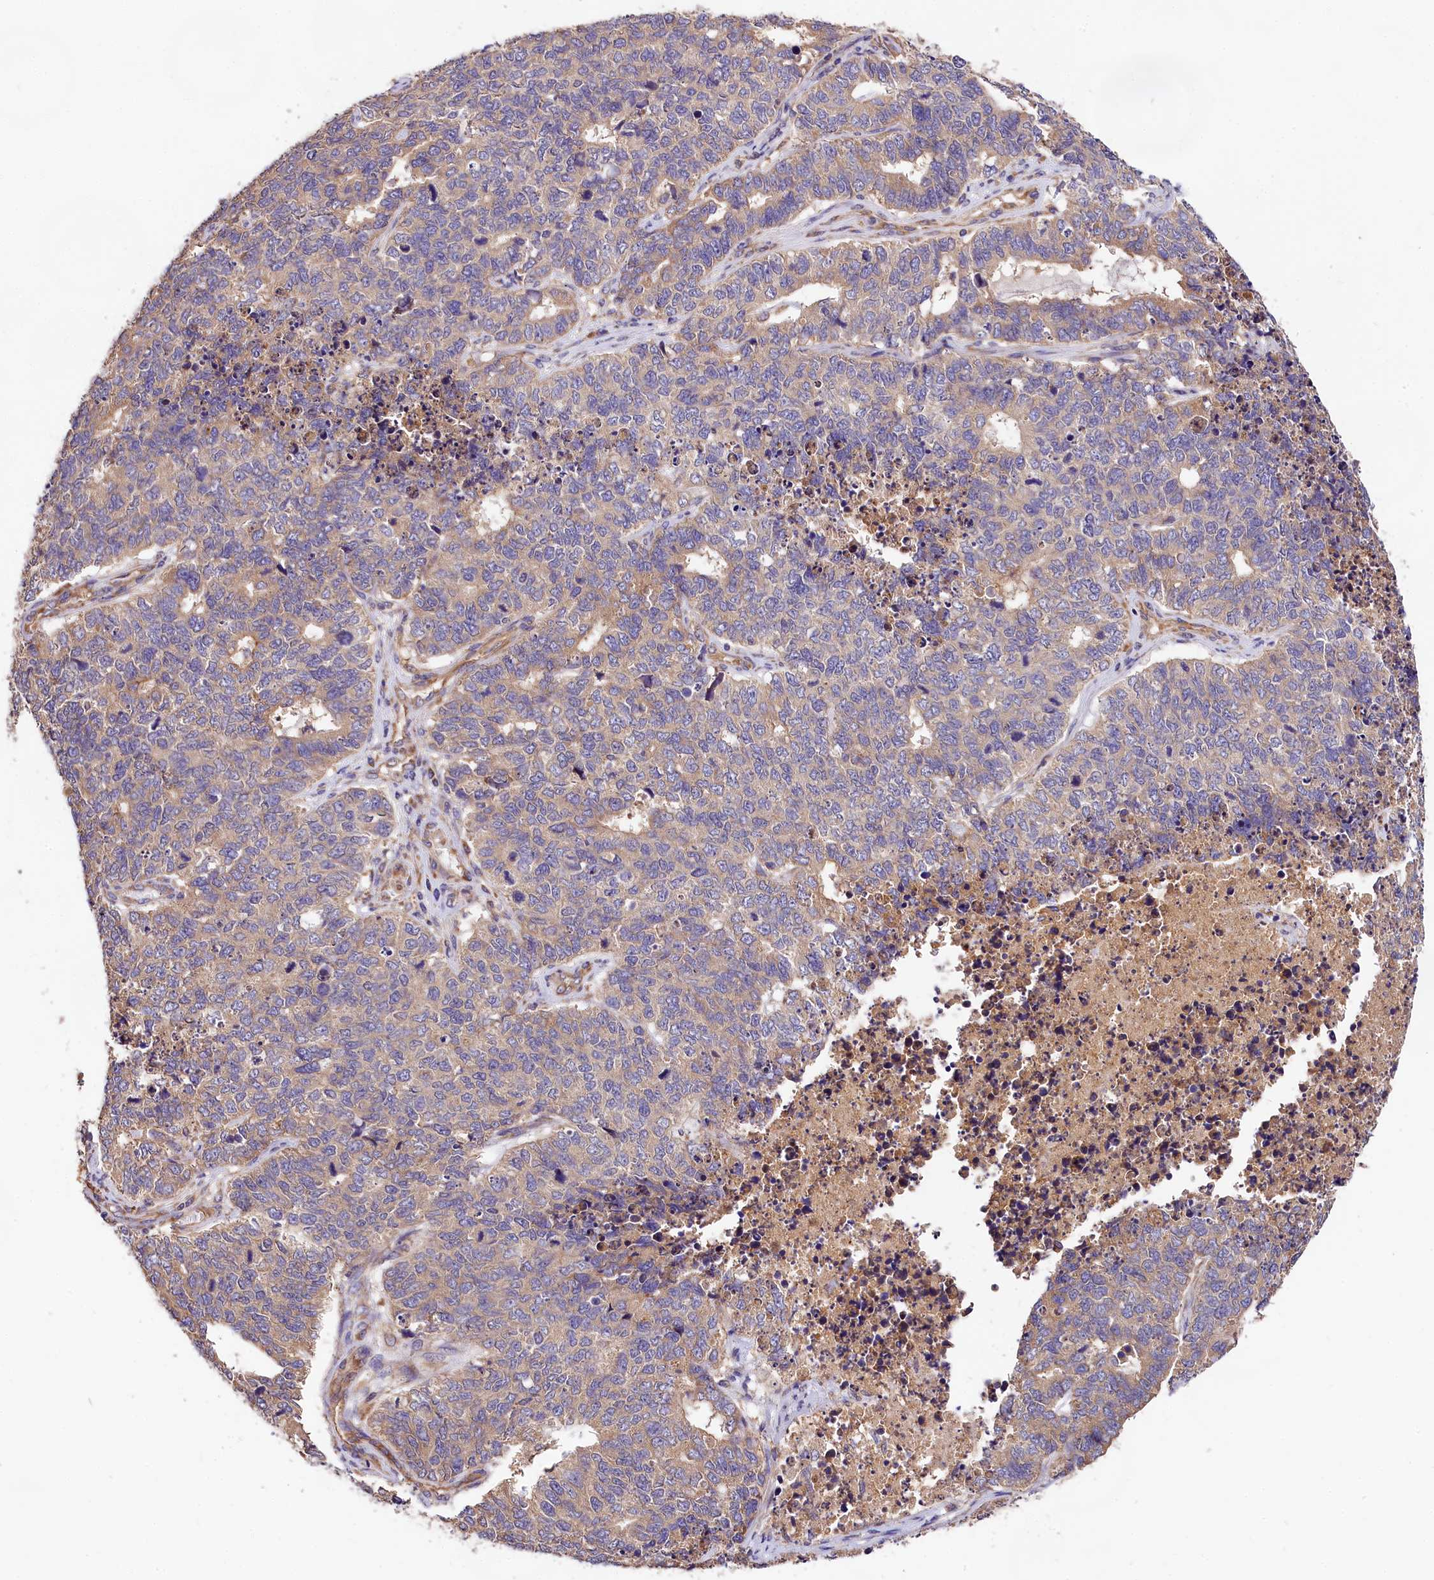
{"staining": {"intensity": "negative", "quantity": "none", "location": "none"}, "tissue": "cervical cancer", "cell_type": "Tumor cells", "image_type": "cancer", "snomed": [{"axis": "morphology", "description": "Squamous cell carcinoma, NOS"}, {"axis": "topography", "description": "Cervix"}], "caption": "An image of cervical squamous cell carcinoma stained for a protein demonstrates no brown staining in tumor cells.", "gene": "SPG11", "patient": {"sex": "female", "age": 63}}